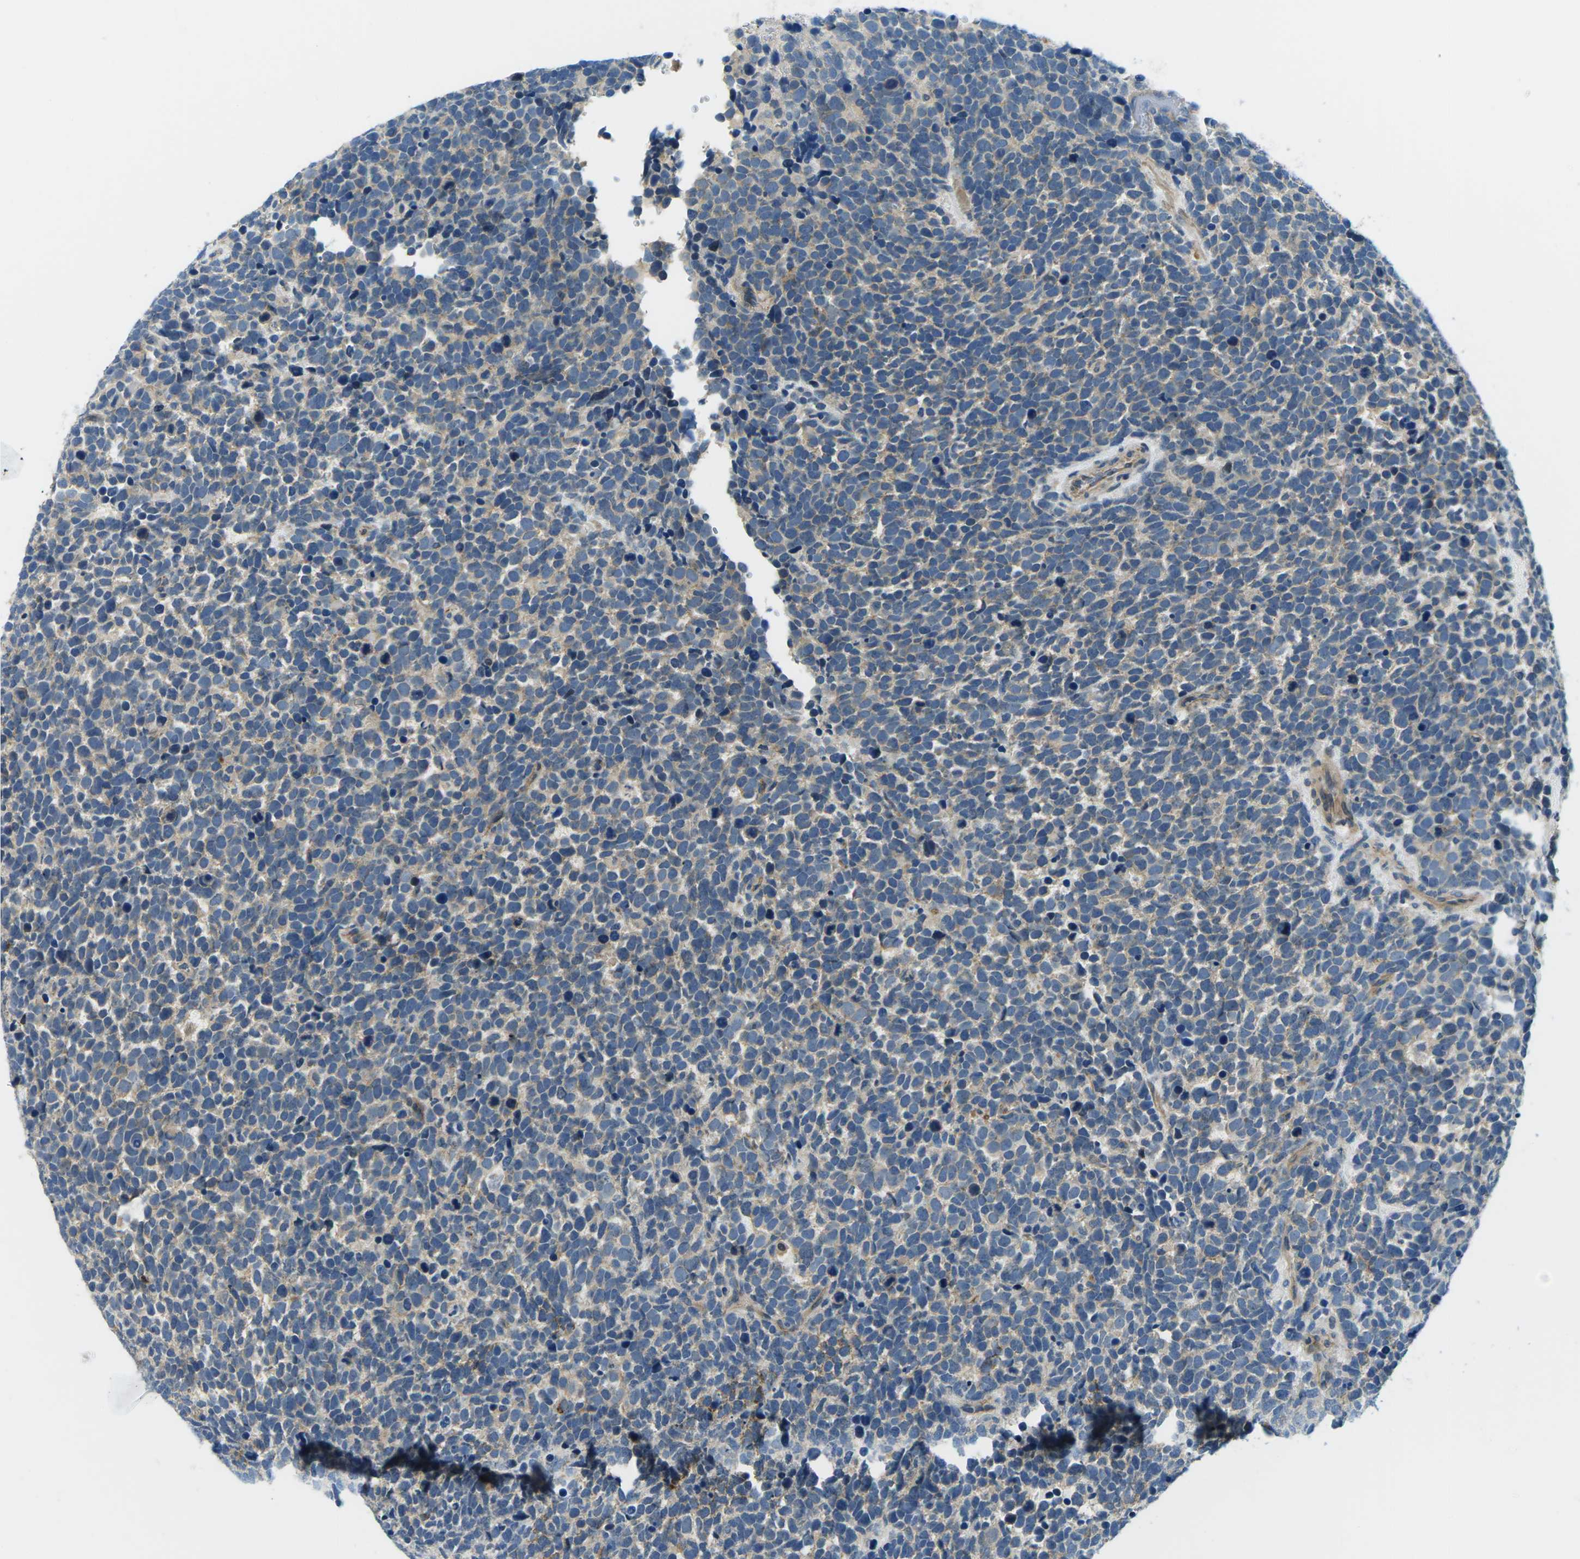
{"staining": {"intensity": "negative", "quantity": "none", "location": "none"}, "tissue": "urothelial cancer", "cell_type": "Tumor cells", "image_type": "cancer", "snomed": [{"axis": "morphology", "description": "Urothelial carcinoma, High grade"}, {"axis": "topography", "description": "Urinary bladder"}], "caption": "IHC histopathology image of neoplastic tissue: human urothelial cancer stained with DAB demonstrates no significant protein positivity in tumor cells.", "gene": "CTNND1", "patient": {"sex": "female", "age": 82}}